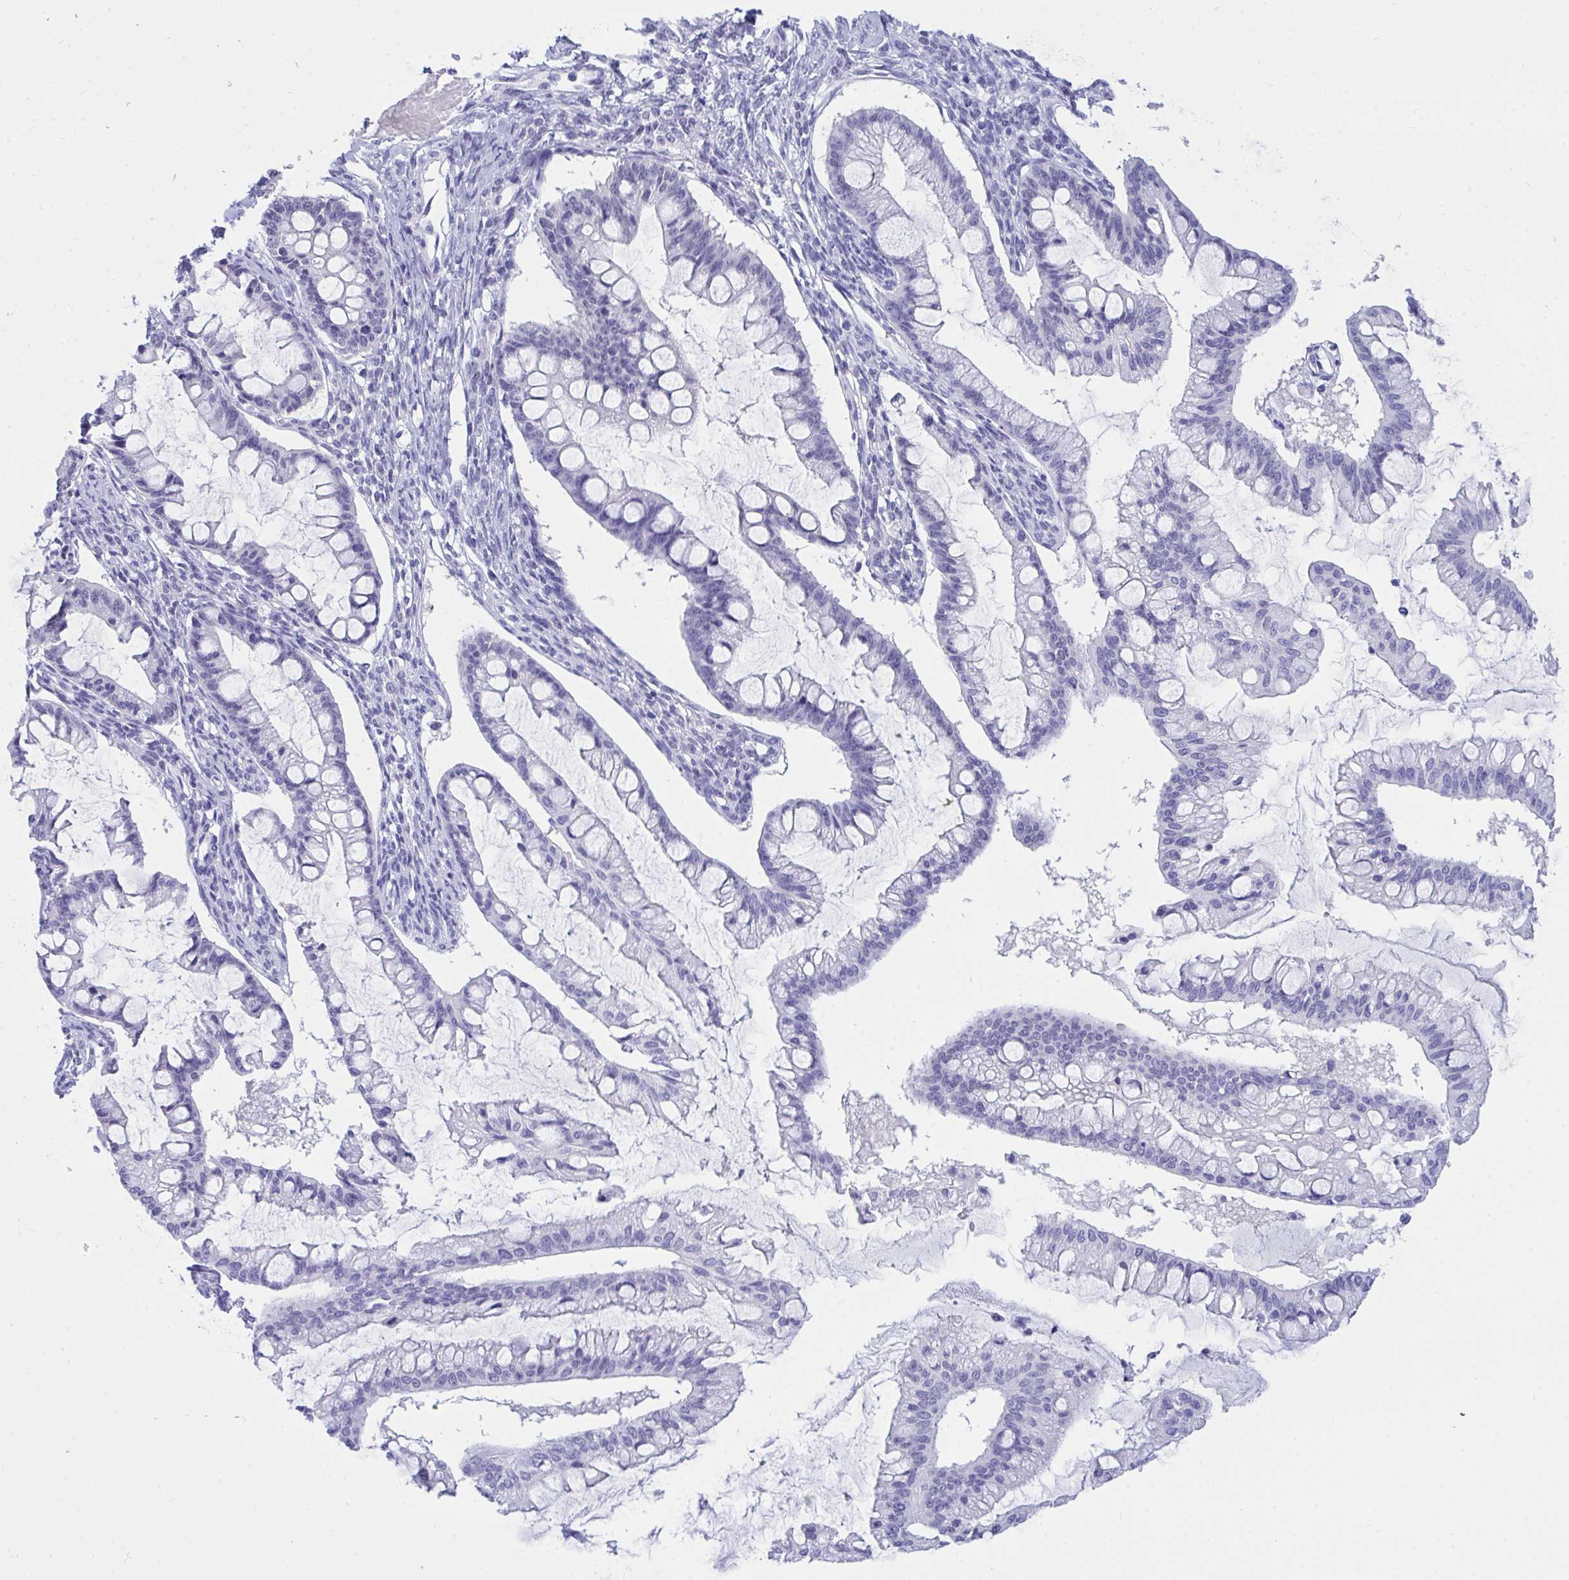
{"staining": {"intensity": "negative", "quantity": "none", "location": "none"}, "tissue": "ovarian cancer", "cell_type": "Tumor cells", "image_type": "cancer", "snomed": [{"axis": "morphology", "description": "Cystadenocarcinoma, mucinous, NOS"}, {"axis": "topography", "description": "Ovary"}], "caption": "Photomicrograph shows no significant protein positivity in tumor cells of ovarian cancer. The staining was performed using DAB (3,3'-diaminobenzidine) to visualize the protein expression in brown, while the nuclei were stained in blue with hematoxylin (Magnification: 20x).", "gene": "THOP1", "patient": {"sex": "female", "age": 73}}